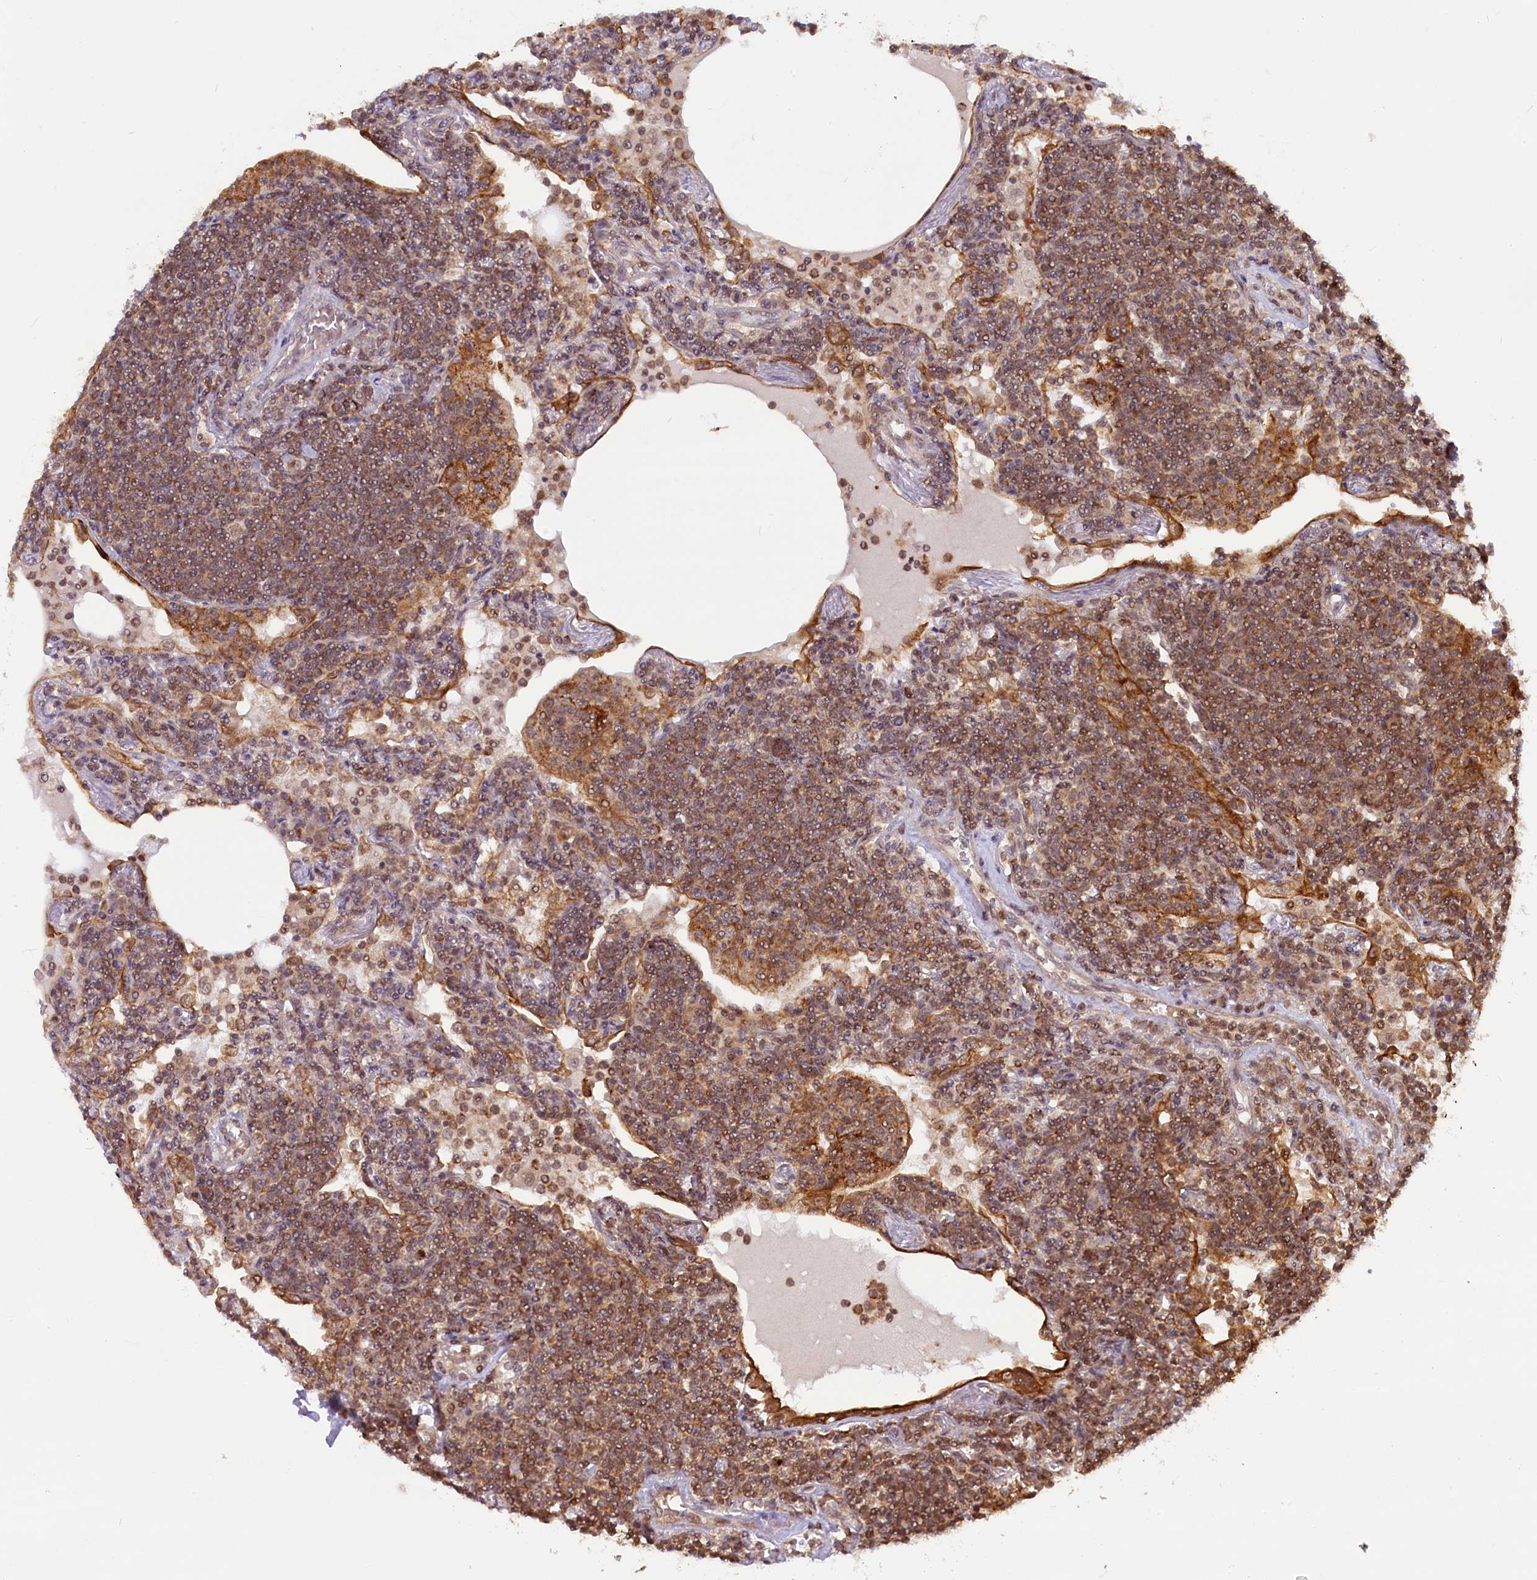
{"staining": {"intensity": "moderate", "quantity": ">75%", "location": "cytoplasmic/membranous"}, "tissue": "lymphoma", "cell_type": "Tumor cells", "image_type": "cancer", "snomed": [{"axis": "morphology", "description": "Malignant lymphoma, non-Hodgkin's type, Low grade"}, {"axis": "topography", "description": "Lung"}], "caption": "About >75% of tumor cells in lymphoma exhibit moderate cytoplasmic/membranous protein staining as visualized by brown immunohistochemical staining.", "gene": "CARD8", "patient": {"sex": "female", "age": 71}}